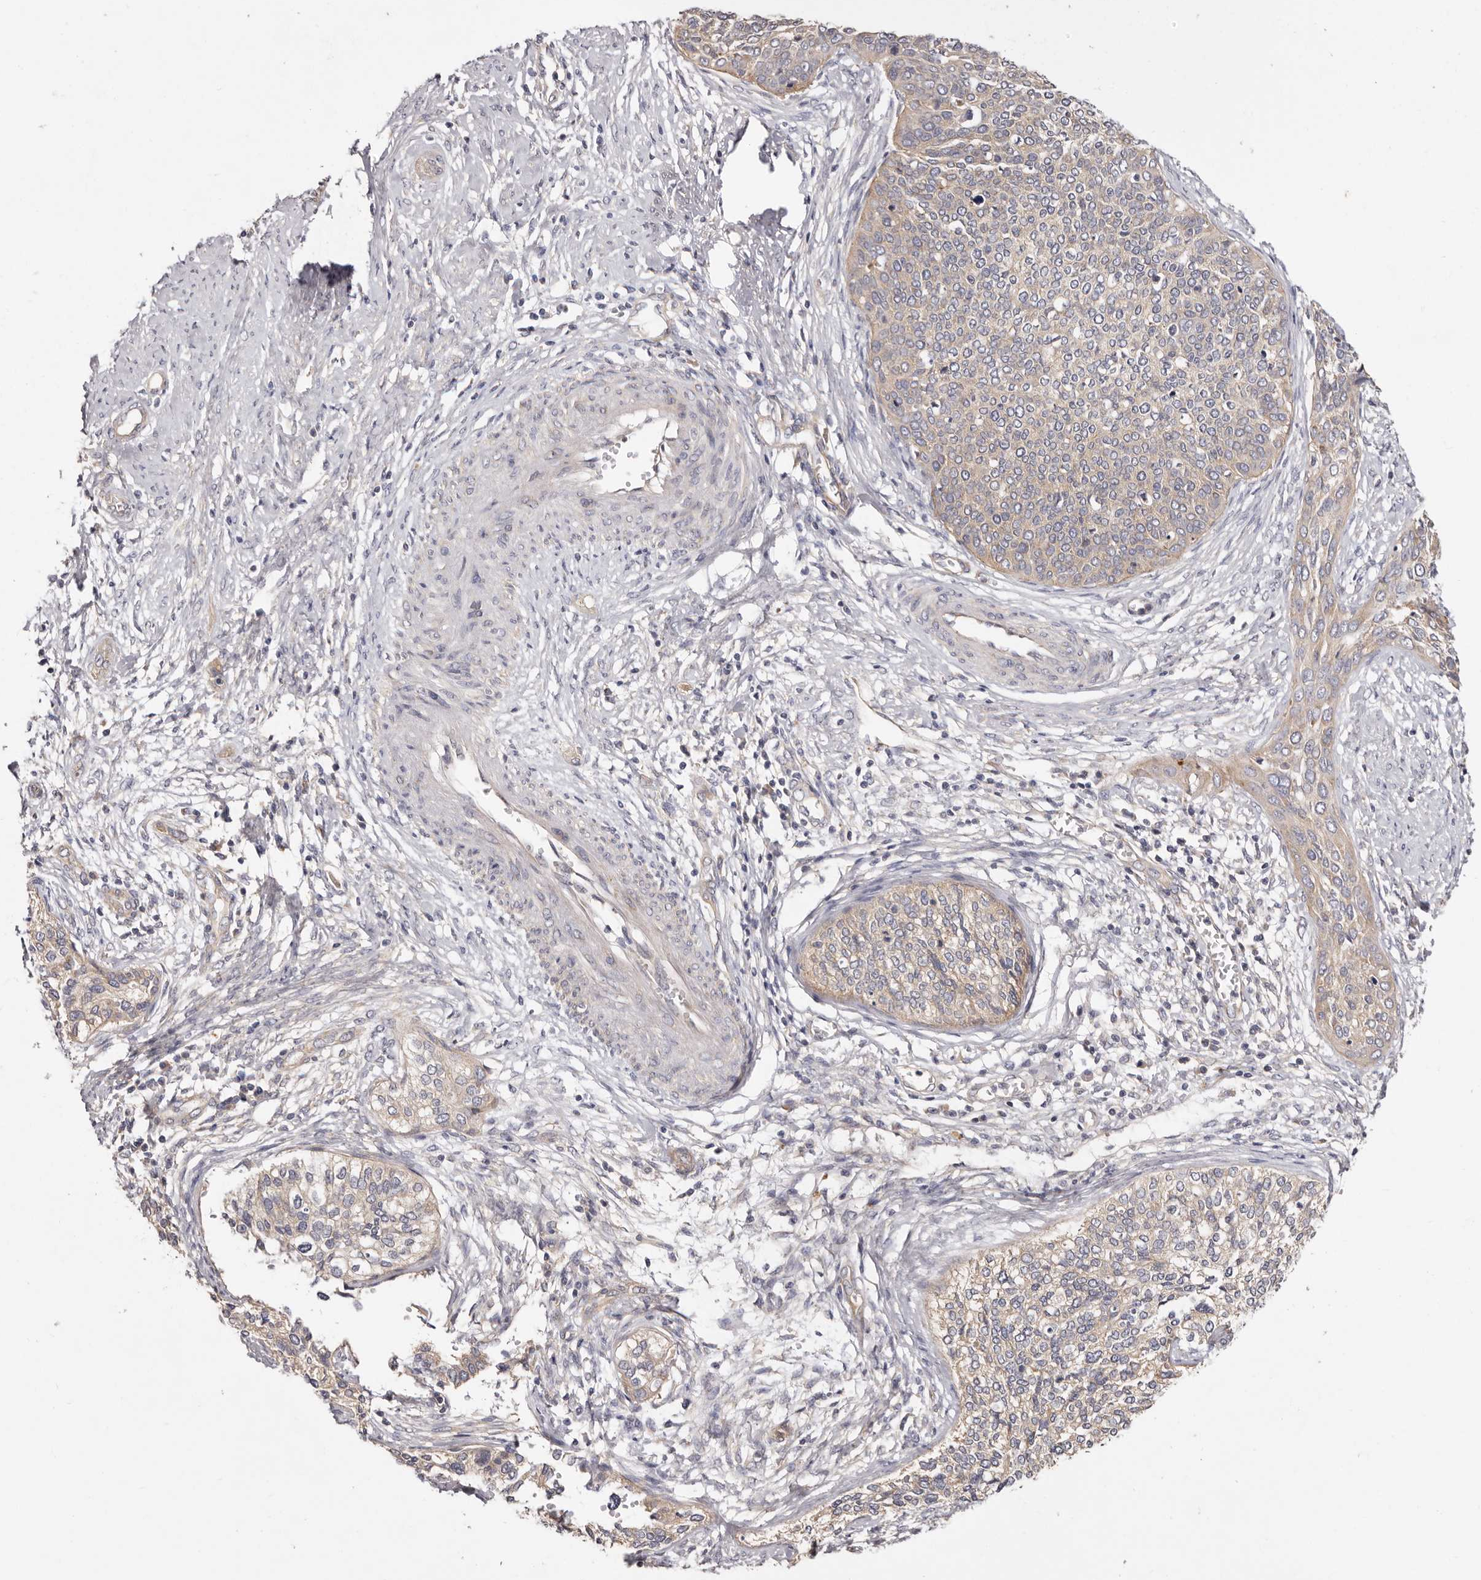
{"staining": {"intensity": "weak", "quantity": "<25%", "location": "cytoplasmic/membranous"}, "tissue": "cervical cancer", "cell_type": "Tumor cells", "image_type": "cancer", "snomed": [{"axis": "morphology", "description": "Squamous cell carcinoma, NOS"}, {"axis": "topography", "description": "Cervix"}], "caption": "Tumor cells are negative for brown protein staining in cervical cancer (squamous cell carcinoma).", "gene": "FAM167B", "patient": {"sex": "female", "age": 37}}